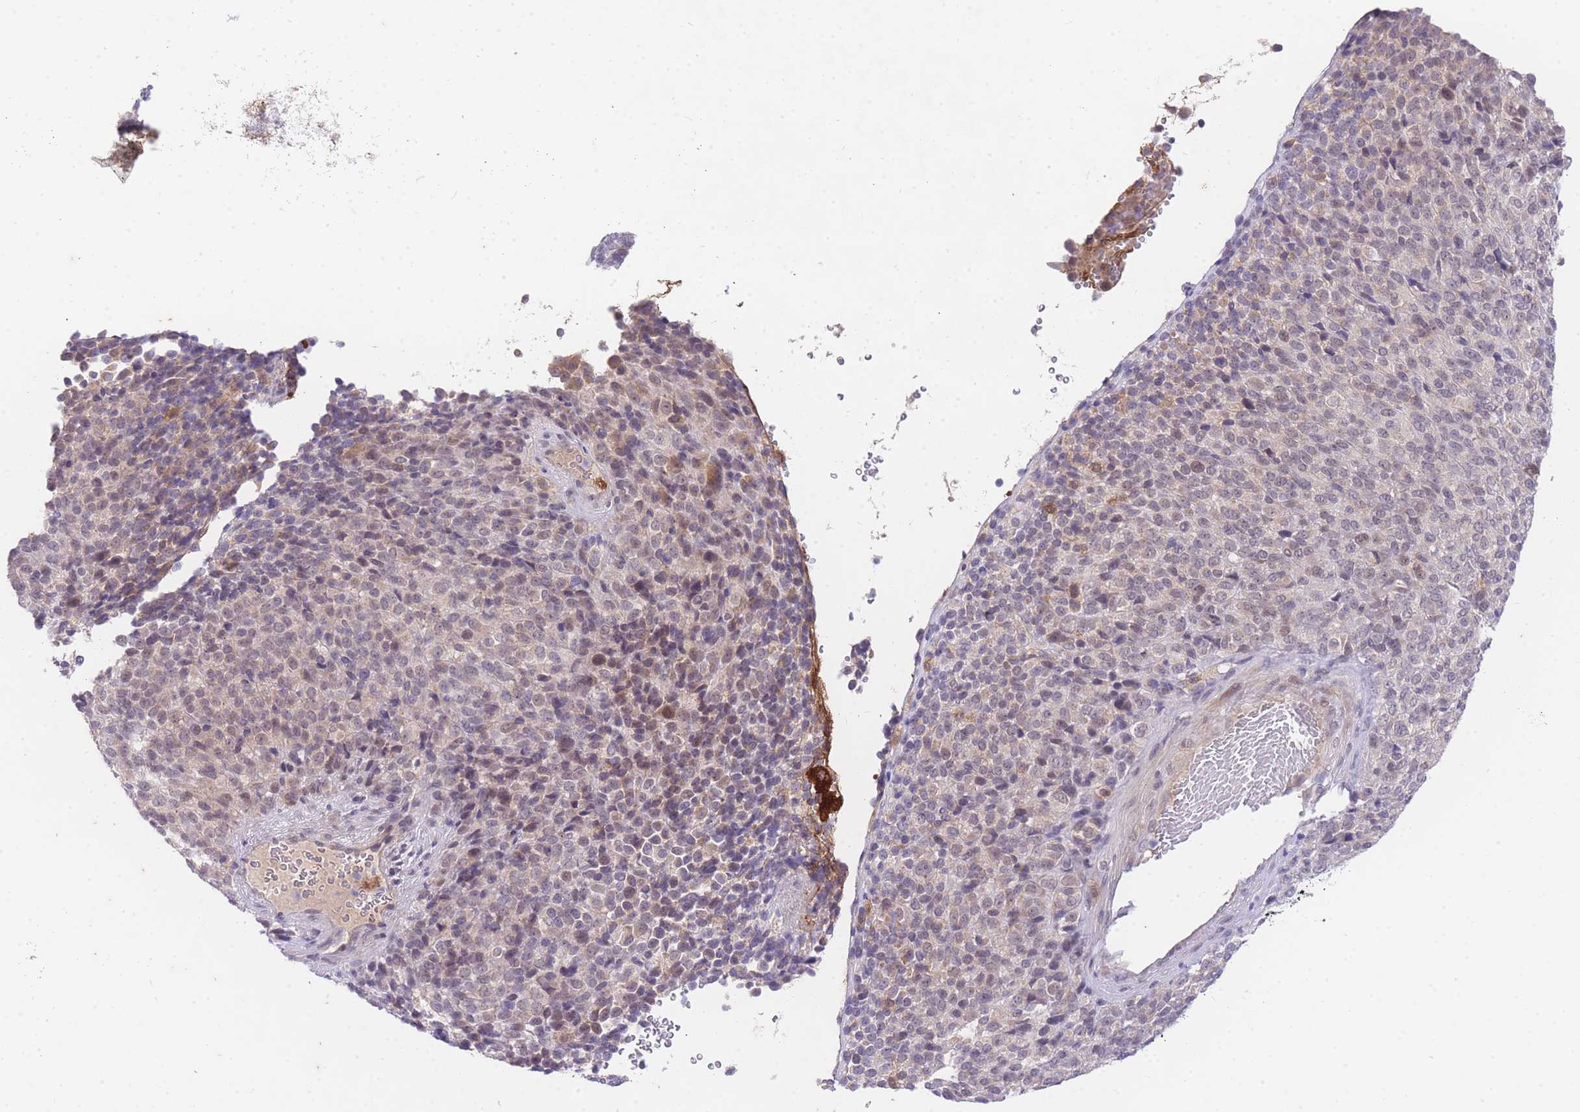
{"staining": {"intensity": "weak", "quantity": "<25%", "location": "nuclear"}, "tissue": "melanoma", "cell_type": "Tumor cells", "image_type": "cancer", "snomed": [{"axis": "morphology", "description": "Malignant melanoma, Metastatic site"}, {"axis": "topography", "description": "Brain"}], "caption": "This micrograph is of malignant melanoma (metastatic site) stained with immunohistochemistry to label a protein in brown with the nuclei are counter-stained blue. There is no staining in tumor cells. The staining is performed using DAB (3,3'-diaminobenzidine) brown chromogen with nuclei counter-stained in using hematoxylin.", "gene": "SLC25A33", "patient": {"sex": "female", "age": 56}}